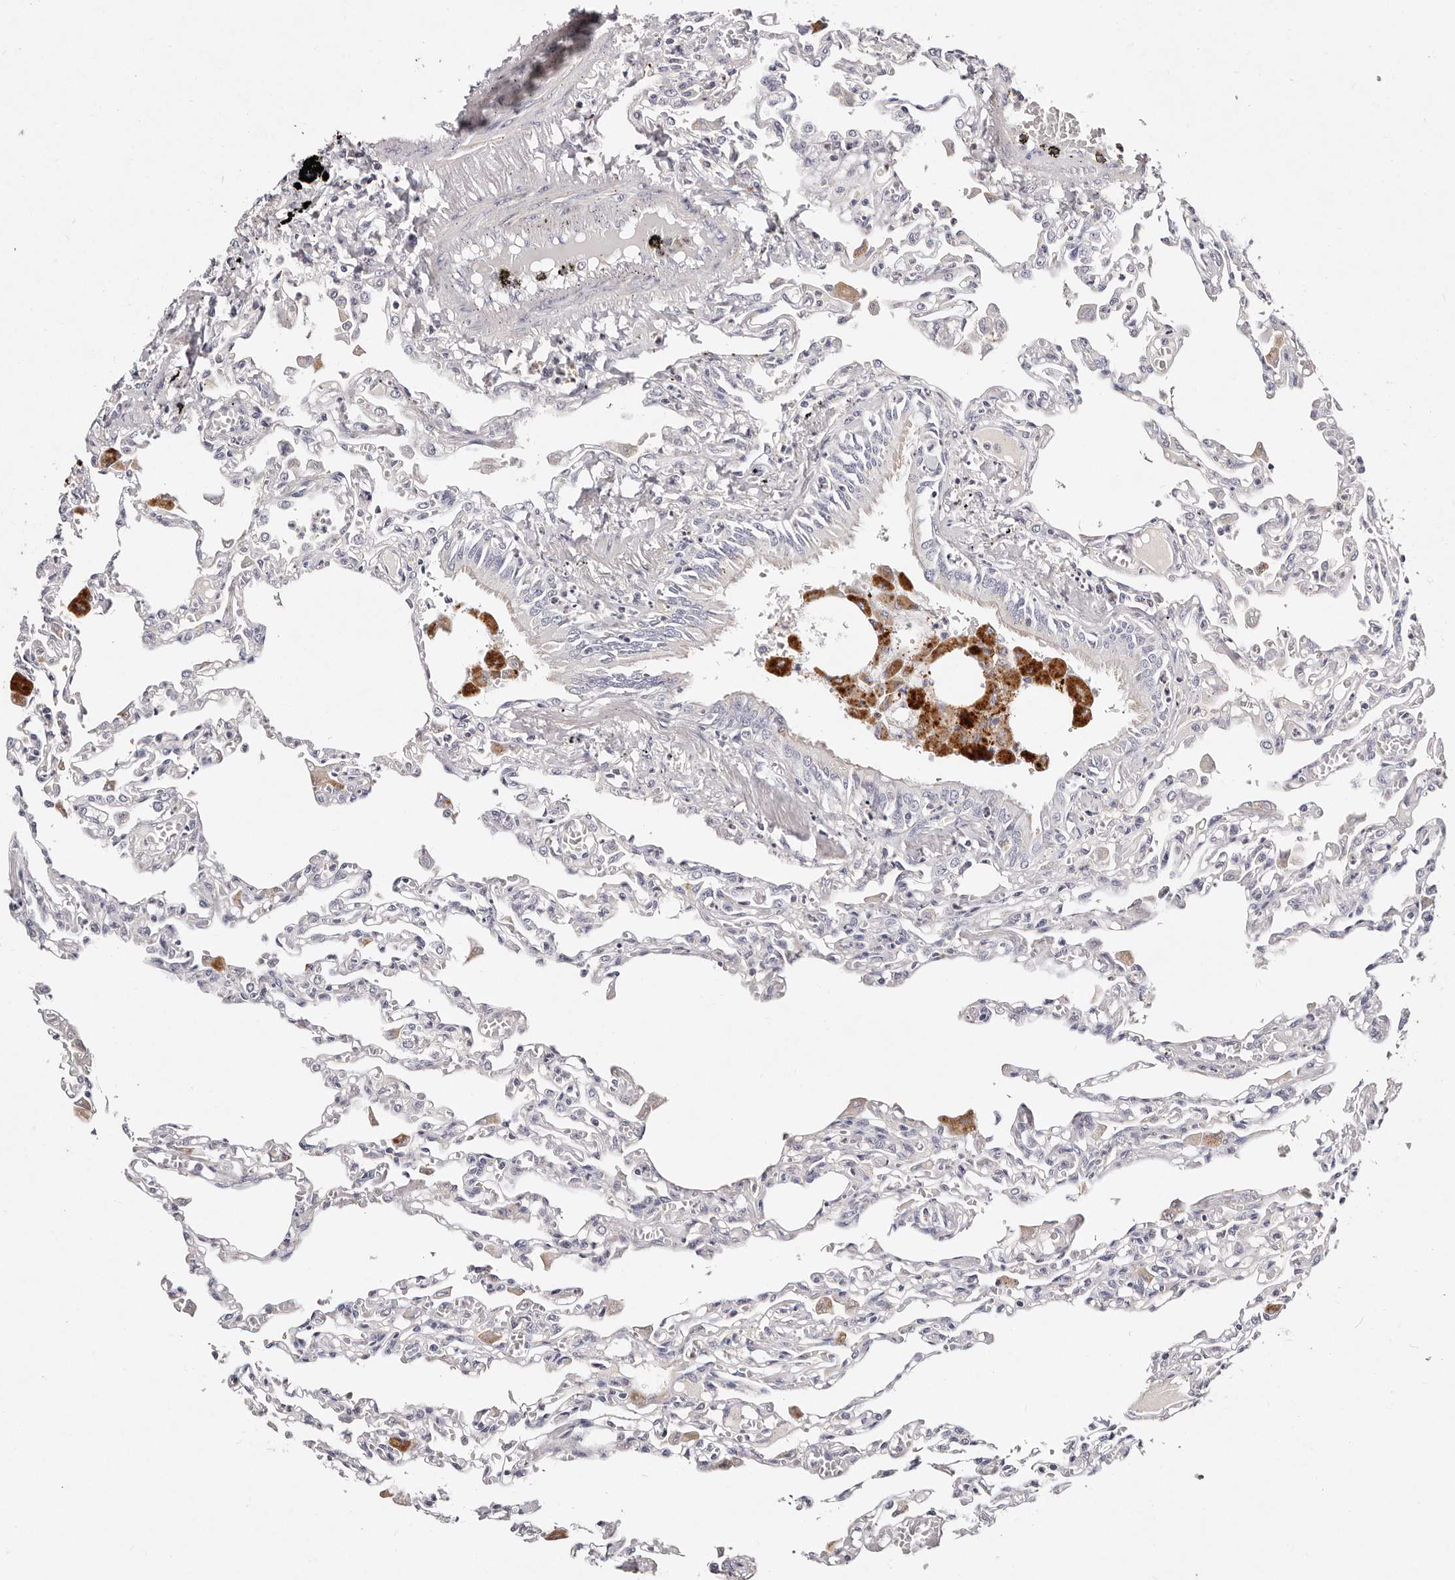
{"staining": {"intensity": "negative", "quantity": "none", "location": "none"}, "tissue": "lung", "cell_type": "Alveolar cells", "image_type": "normal", "snomed": [{"axis": "morphology", "description": "Normal tissue, NOS"}, {"axis": "topography", "description": "Bronchus"}, {"axis": "topography", "description": "Lung"}], "caption": "The histopathology image displays no staining of alveolar cells in unremarkable lung.", "gene": "MRPS33", "patient": {"sex": "female", "age": 49}}